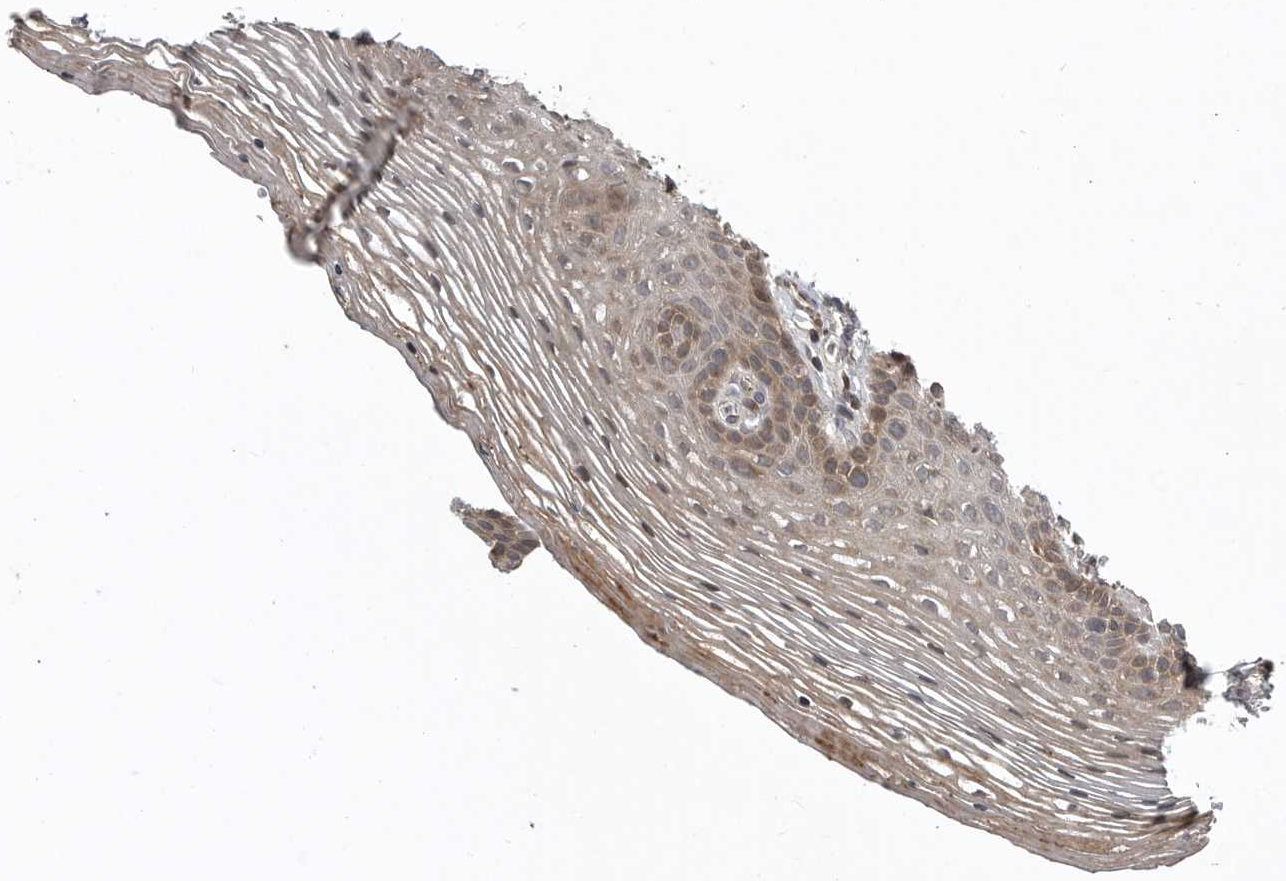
{"staining": {"intensity": "moderate", "quantity": ">75%", "location": "cytoplasmic/membranous"}, "tissue": "vagina", "cell_type": "Squamous epithelial cells", "image_type": "normal", "snomed": [{"axis": "morphology", "description": "Normal tissue, NOS"}, {"axis": "topography", "description": "Vagina"}], "caption": "Immunohistochemistry (IHC) of normal human vagina exhibits medium levels of moderate cytoplasmic/membranous staining in approximately >75% of squamous epithelial cells.", "gene": "GPR31", "patient": {"sex": "female", "age": 32}}